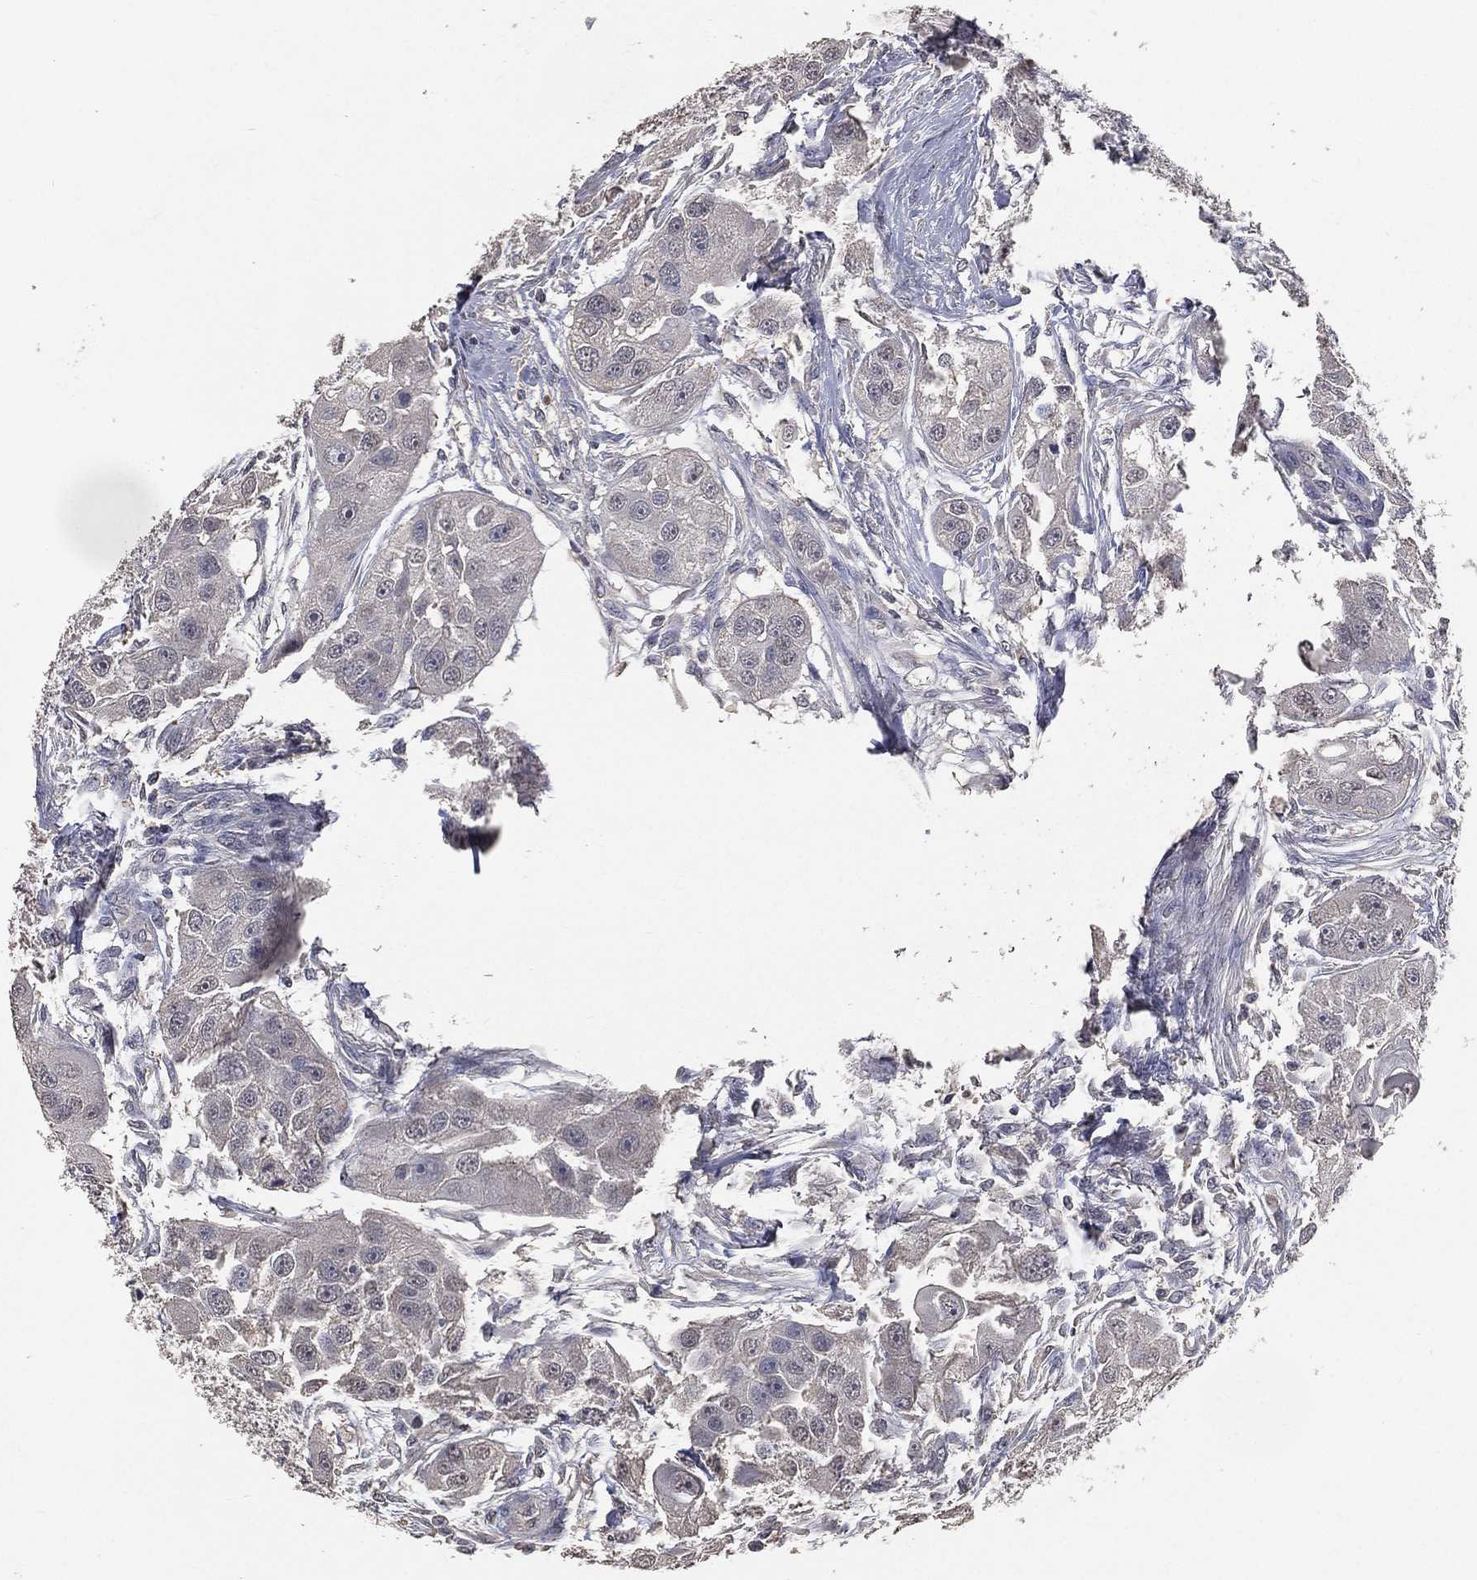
{"staining": {"intensity": "negative", "quantity": "none", "location": "none"}, "tissue": "head and neck cancer", "cell_type": "Tumor cells", "image_type": "cancer", "snomed": [{"axis": "morphology", "description": "Normal tissue, NOS"}, {"axis": "morphology", "description": "Squamous cell carcinoma, NOS"}, {"axis": "topography", "description": "Skeletal muscle"}, {"axis": "topography", "description": "Head-Neck"}], "caption": "IHC of squamous cell carcinoma (head and neck) demonstrates no staining in tumor cells.", "gene": "SNAP25", "patient": {"sex": "male", "age": 51}}